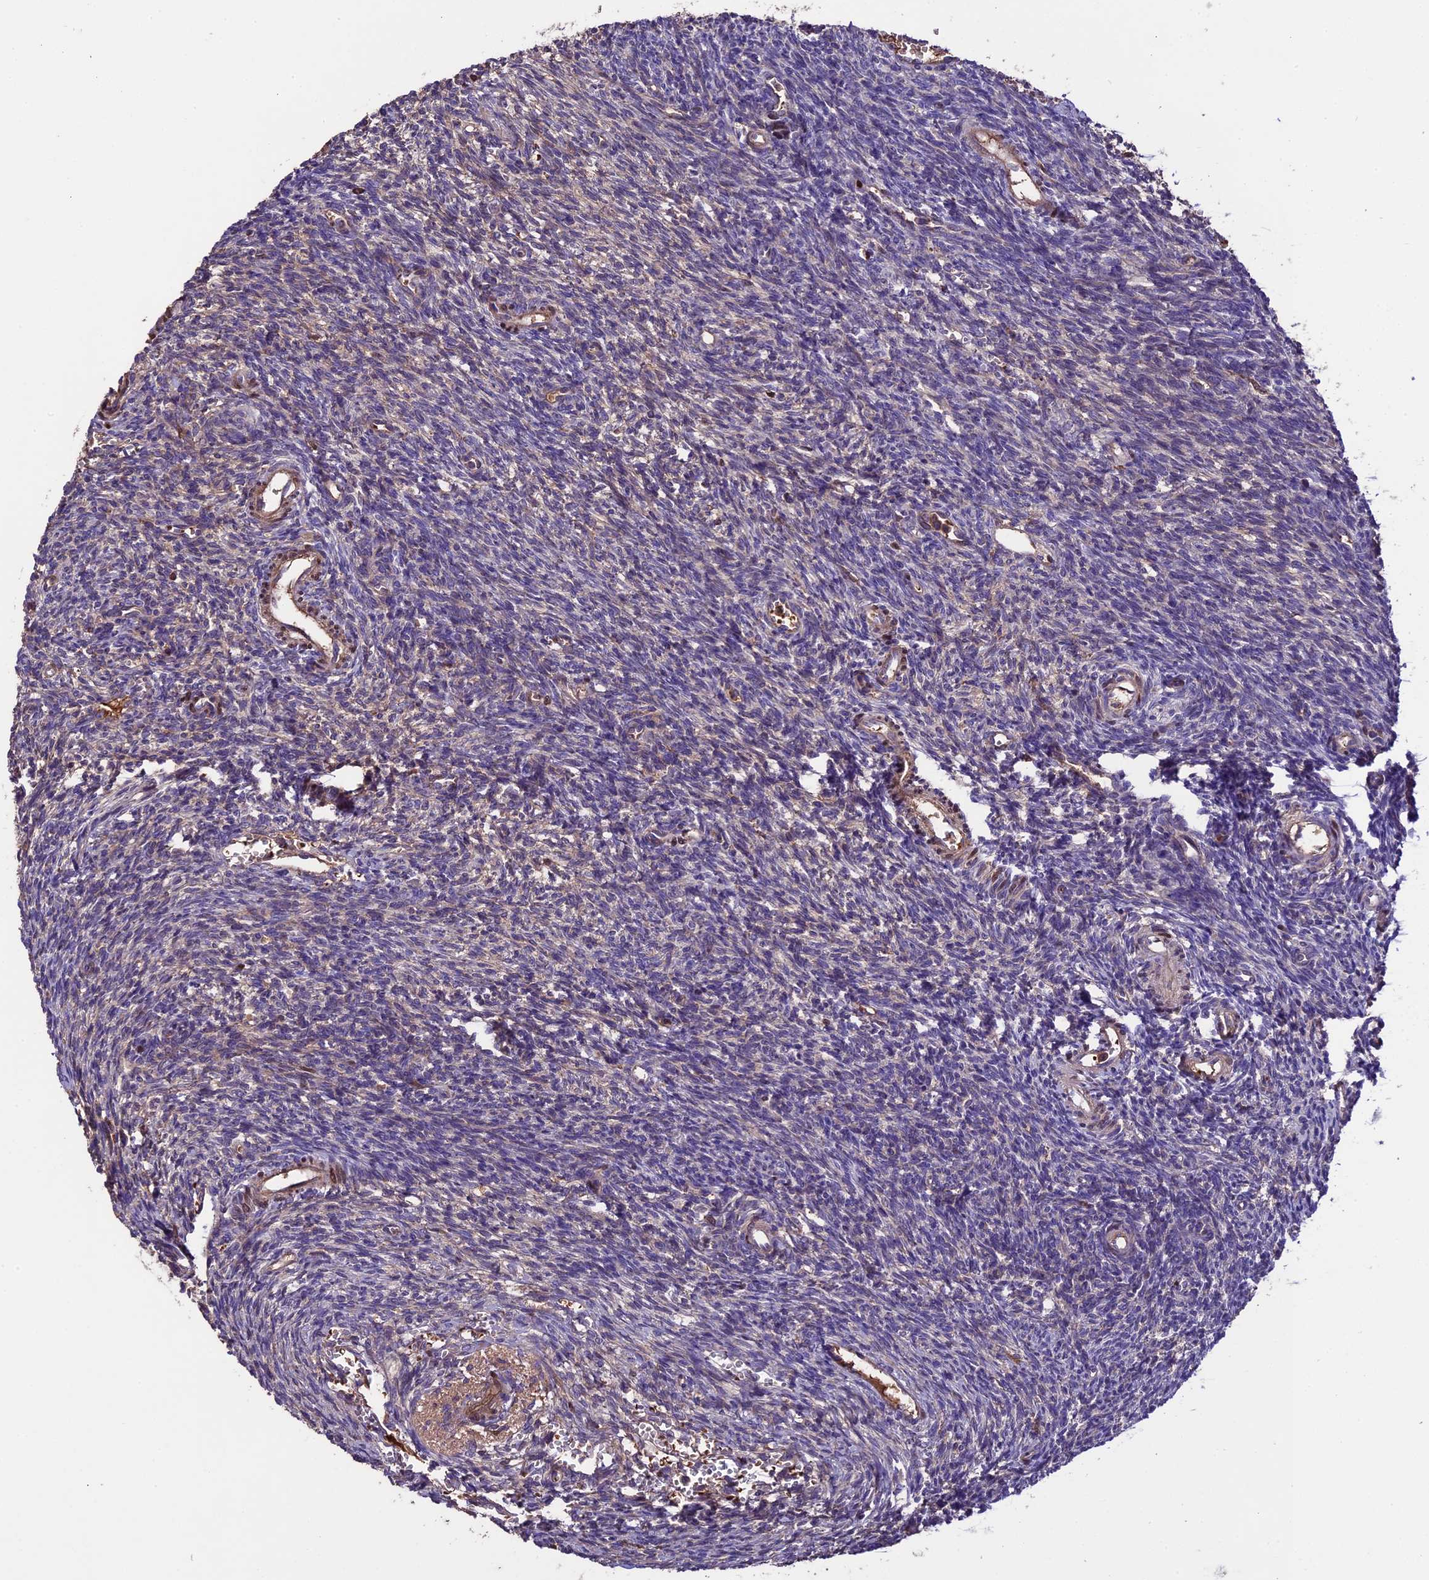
{"staining": {"intensity": "moderate", "quantity": "<25%", "location": "cytoplasmic/membranous"}, "tissue": "ovary", "cell_type": "Ovarian stroma cells", "image_type": "normal", "snomed": [{"axis": "morphology", "description": "Normal tissue, NOS"}, {"axis": "topography", "description": "Ovary"}], "caption": "Brown immunohistochemical staining in benign human ovary exhibits moderate cytoplasmic/membranous expression in approximately <25% of ovarian stroma cells. (DAB IHC with brightfield microscopy, high magnification).", "gene": "TCP11L2", "patient": {"sex": "female", "age": 39}}